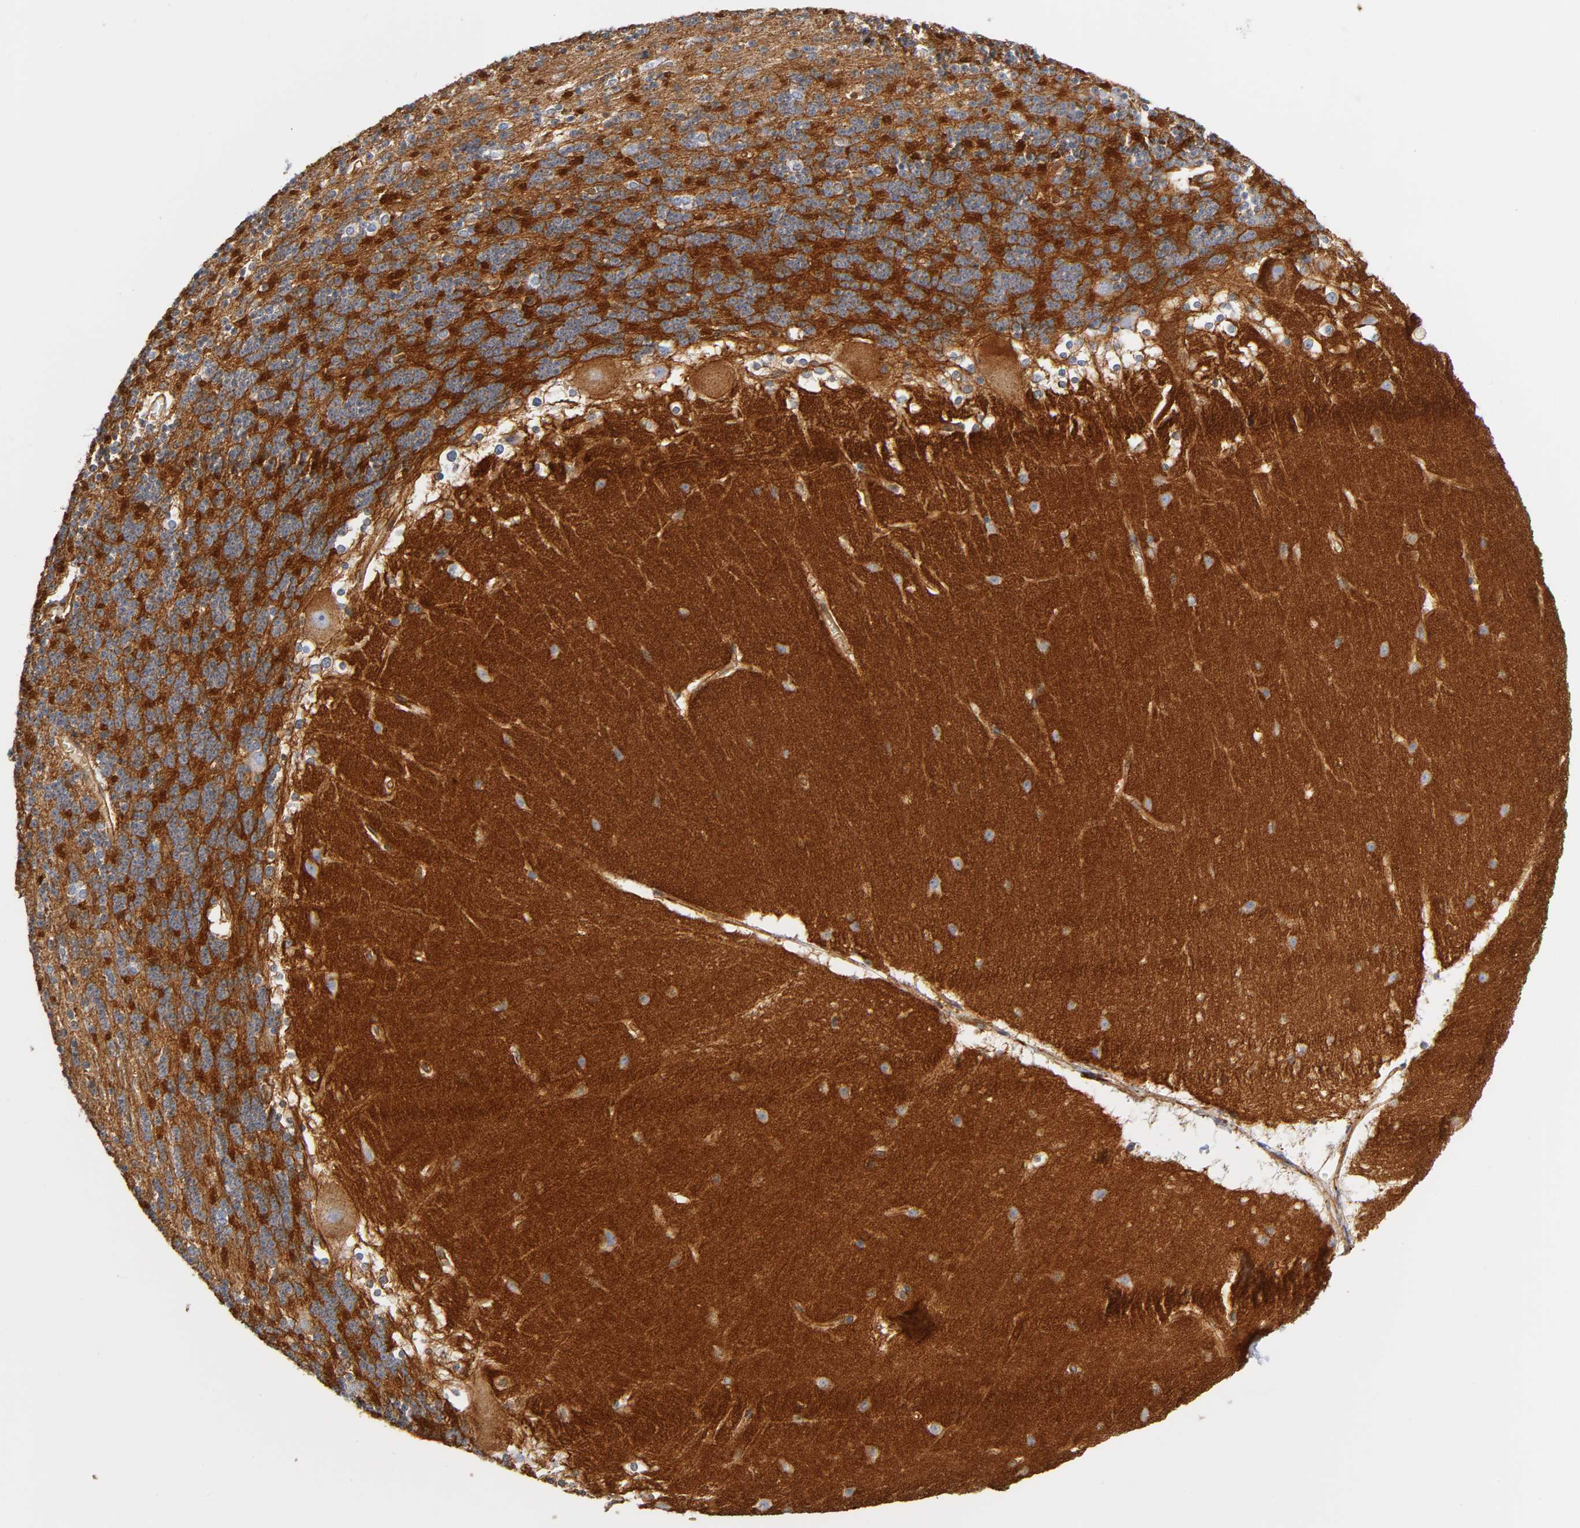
{"staining": {"intensity": "negative", "quantity": "none", "location": "none"}, "tissue": "cerebellum", "cell_type": "Cells in granular layer", "image_type": "normal", "snomed": [{"axis": "morphology", "description": "Normal tissue, NOS"}, {"axis": "topography", "description": "Cerebellum"}], "caption": "This is an immunohistochemistry photomicrograph of unremarkable human cerebellum. There is no positivity in cells in granular layer.", "gene": "SPTAN1", "patient": {"sex": "female", "age": 19}}